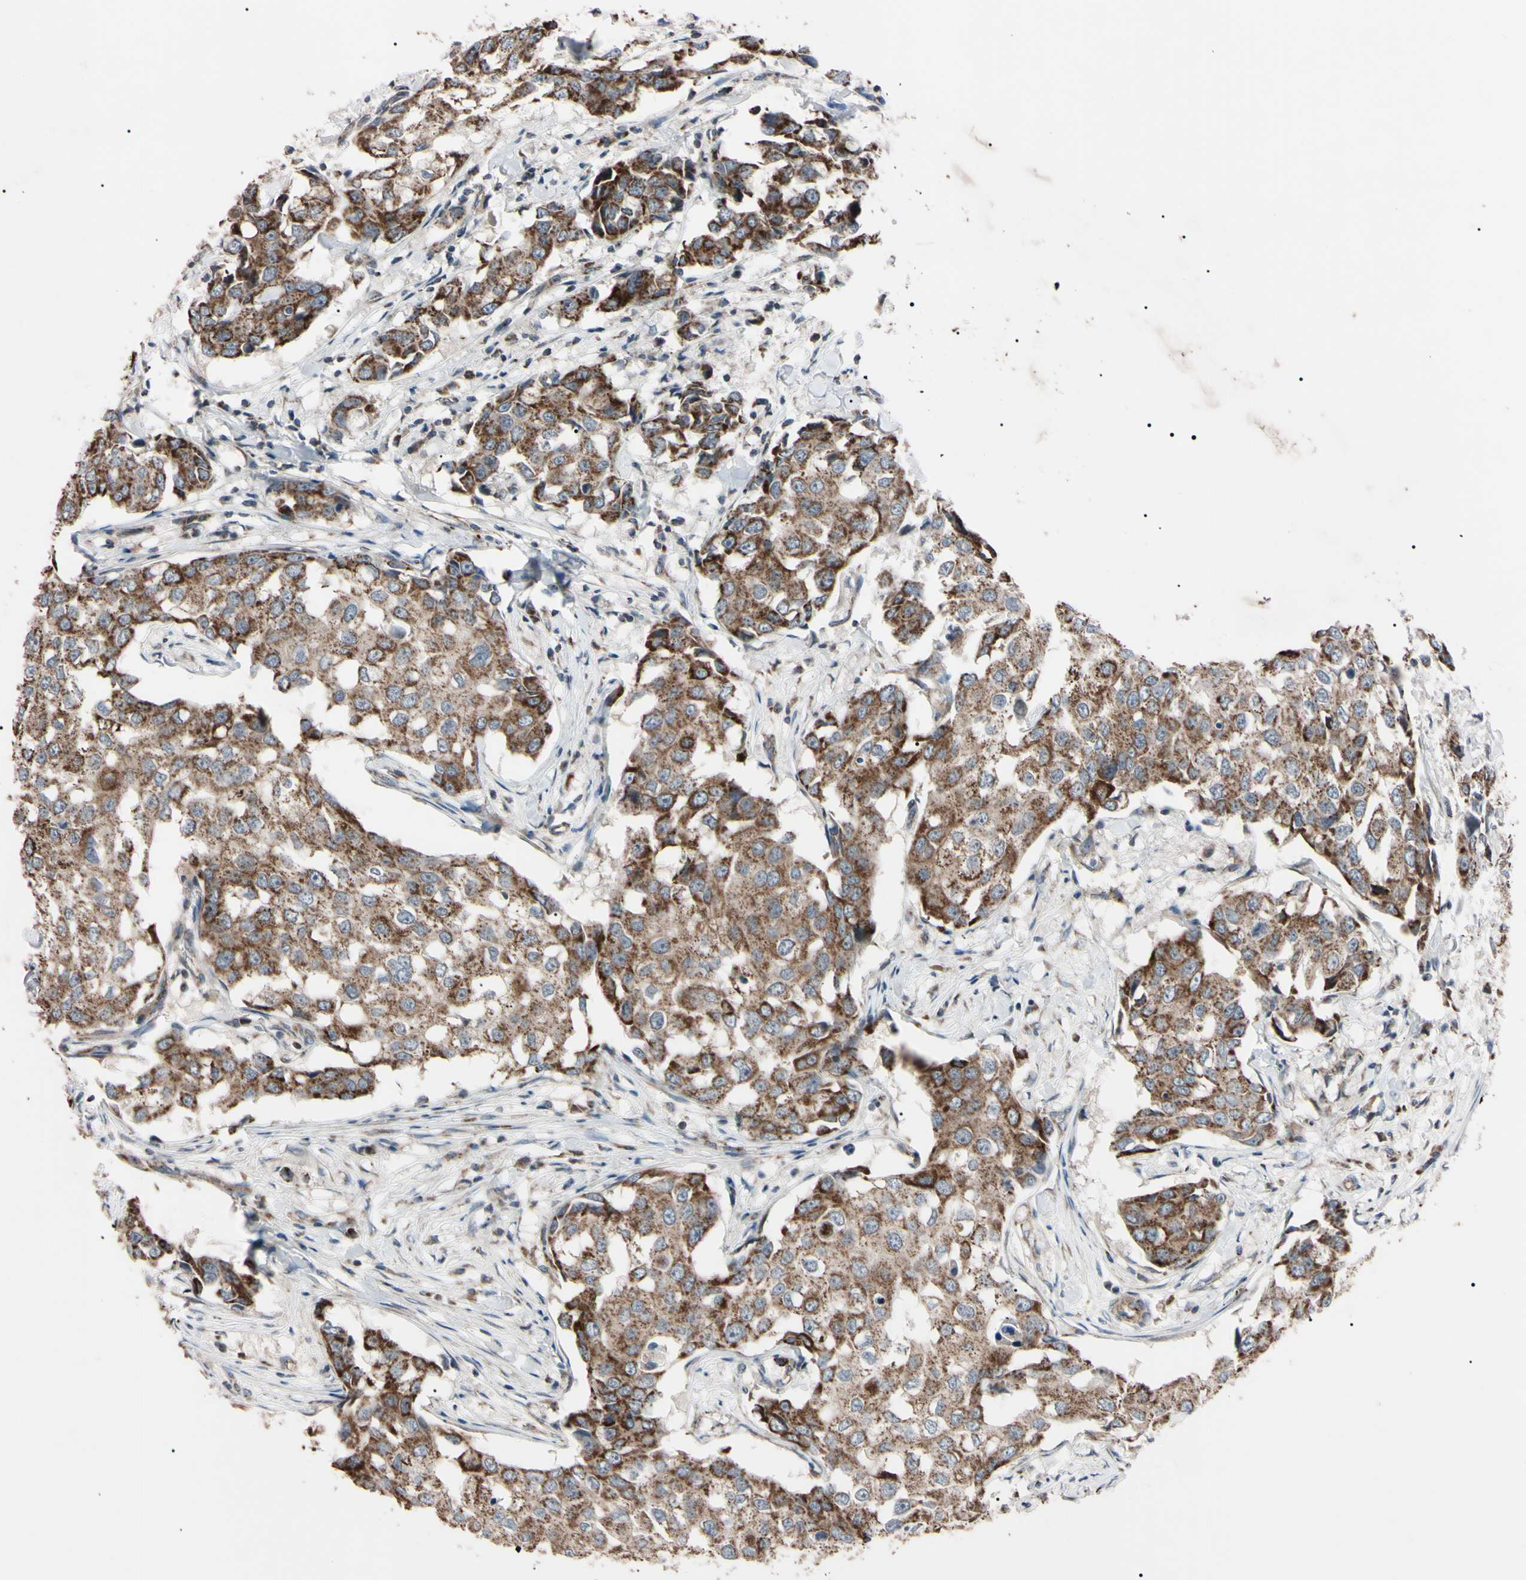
{"staining": {"intensity": "moderate", "quantity": ">75%", "location": "cytoplasmic/membranous"}, "tissue": "breast cancer", "cell_type": "Tumor cells", "image_type": "cancer", "snomed": [{"axis": "morphology", "description": "Duct carcinoma"}, {"axis": "topography", "description": "Breast"}], "caption": "Immunohistochemistry (IHC) histopathology image of neoplastic tissue: invasive ductal carcinoma (breast) stained using IHC displays medium levels of moderate protein expression localized specifically in the cytoplasmic/membranous of tumor cells, appearing as a cytoplasmic/membranous brown color.", "gene": "TNFRSF1A", "patient": {"sex": "female", "age": 27}}